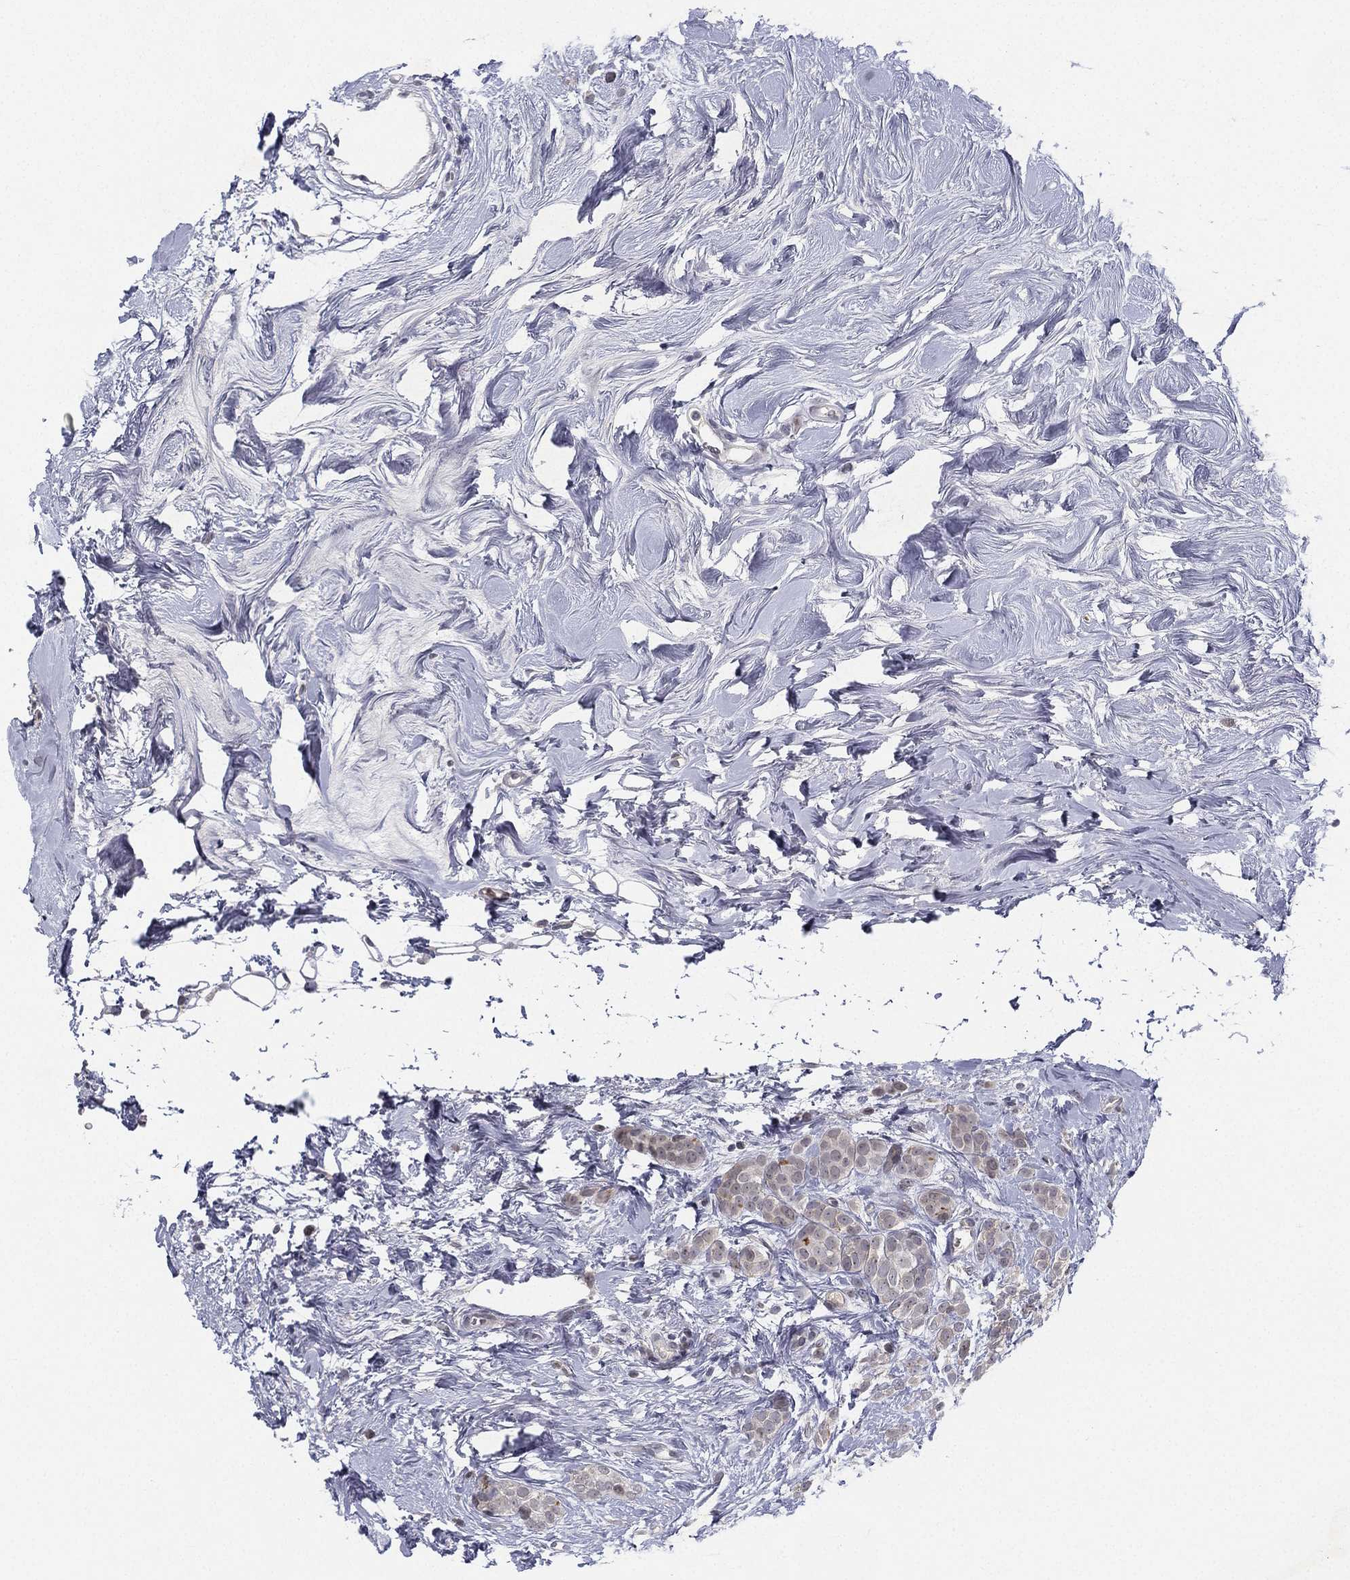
{"staining": {"intensity": "negative", "quantity": "none", "location": "none"}, "tissue": "breast cancer", "cell_type": "Tumor cells", "image_type": "cancer", "snomed": [{"axis": "morphology", "description": "Lobular carcinoma"}, {"axis": "topography", "description": "Breast"}], "caption": "High magnification brightfield microscopy of breast cancer stained with DAB (brown) and counterstained with hematoxylin (blue): tumor cells show no significant positivity.", "gene": "MS4A8", "patient": {"sex": "female", "age": 49}}